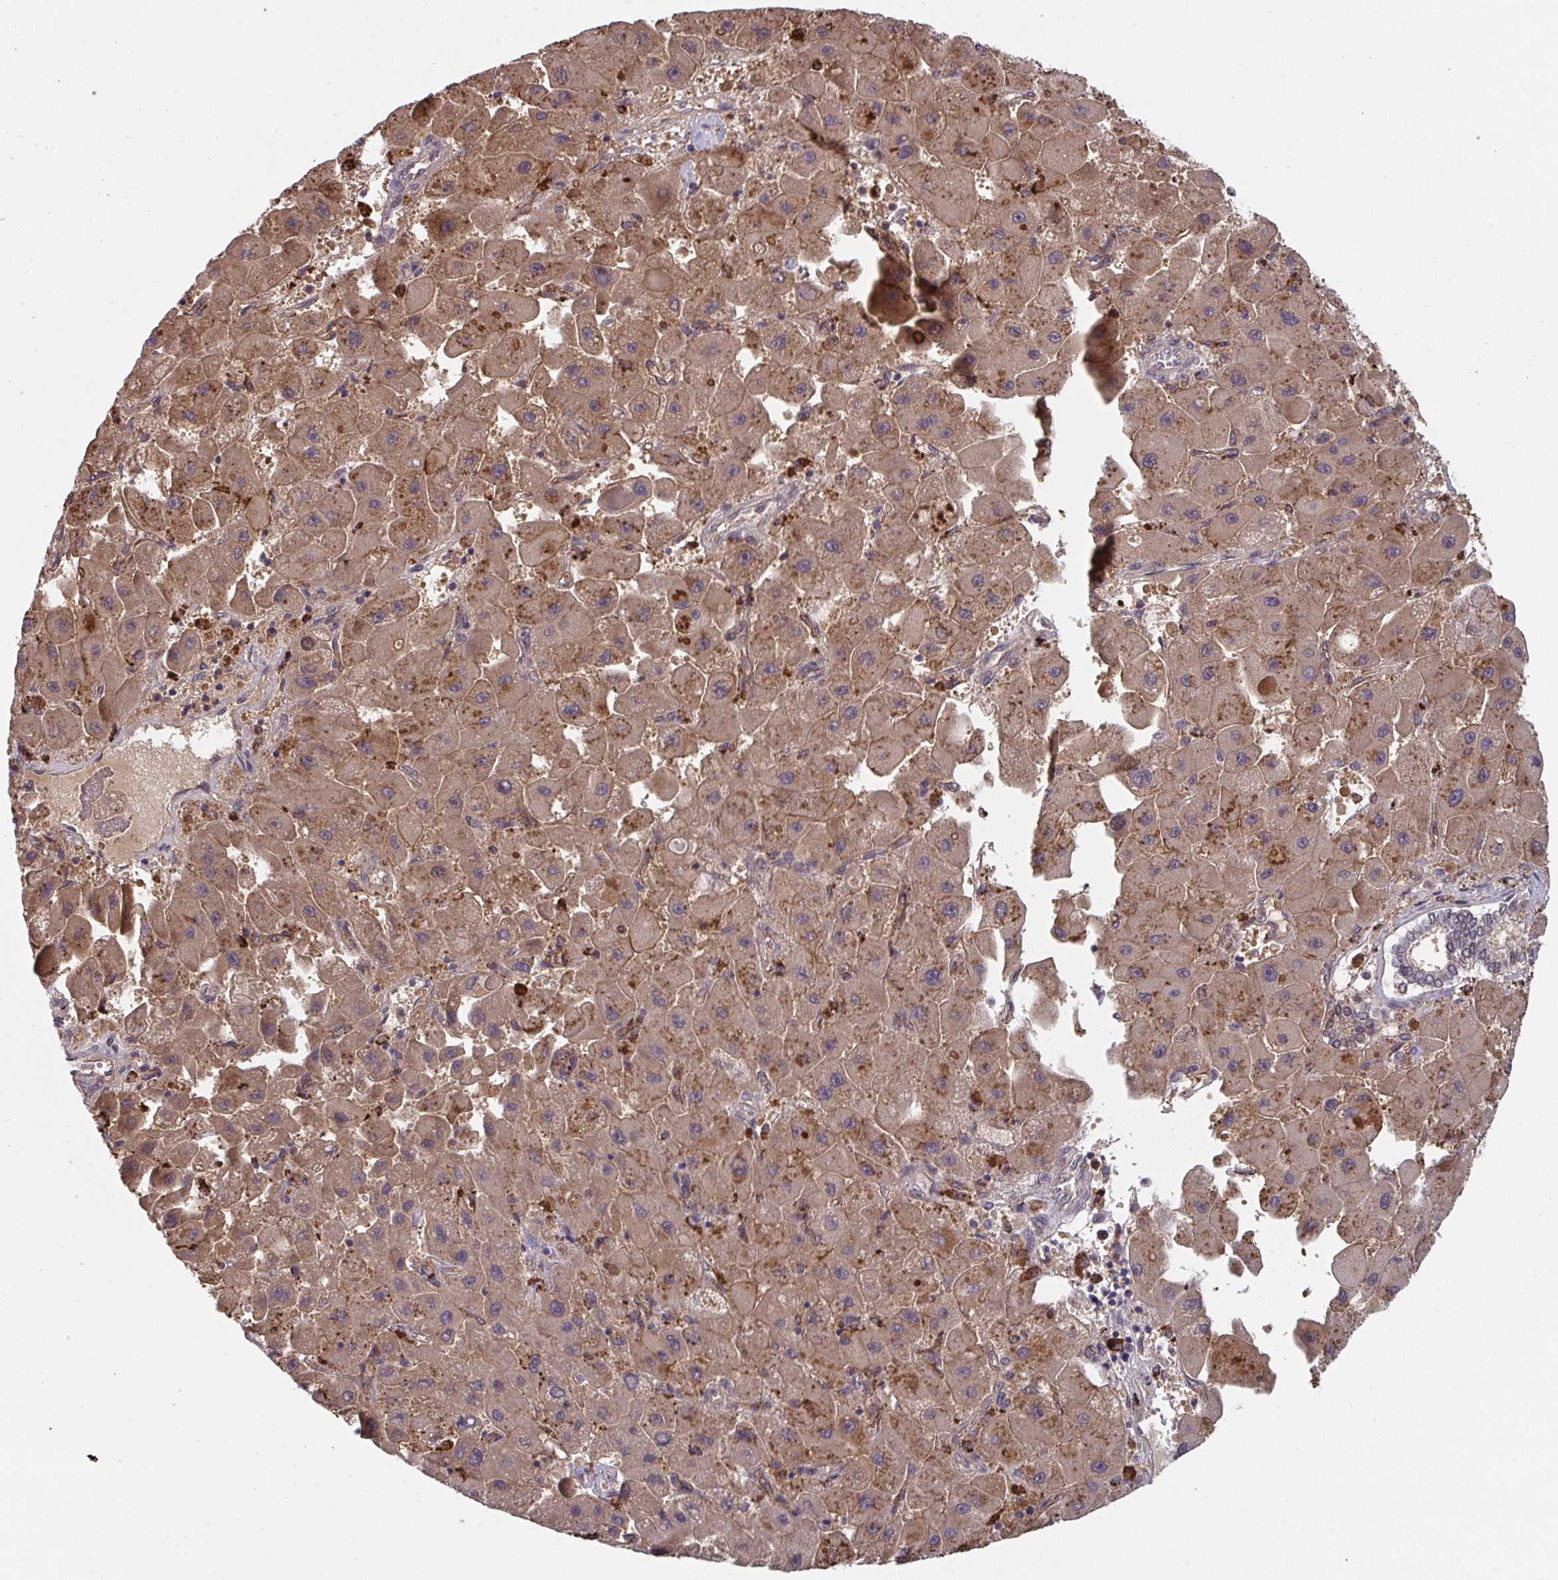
{"staining": {"intensity": "moderate", "quantity": ">75%", "location": "cytoplasmic/membranous,nuclear"}, "tissue": "liver cancer", "cell_type": "Tumor cells", "image_type": "cancer", "snomed": [{"axis": "morphology", "description": "Carcinoma, Hepatocellular, NOS"}, {"axis": "topography", "description": "Liver"}], "caption": "Immunohistochemistry image of human liver hepatocellular carcinoma stained for a protein (brown), which demonstrates medium levels of moderate cytoplasmic/membranous and nuclear staining in approximately >75% of tumor cells.", "gene": "TIGAR", "patient": {"sex": "male", "age": 24}}